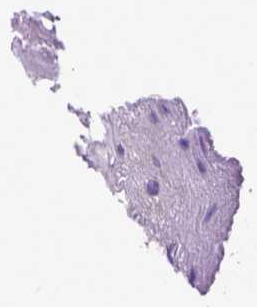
{"staining": {"intensity": "negative", "quantity": "none", "location": "none"}, "tissue": "oral mucosa", "cell_type": "Squamous epithelial cells", "image_type": "normal", "snomed": [{"axis": "morphology", "description": "Normal tissue, NOS"}, {"axis": "morphology", "description": "Squamous cell carcinoma, NOS"}, {"axis": "topography", "description": "Oral tissue"}, {"axis": "topography", "description": "Tounge, NOS"}, {"axis": "topography", "description": "Head-Neck"}], "caption": "High magnification brightfield microscopy of benign oral mucosa stained with DAB (brown) and counterstained with hematoxylin (blue): squamous epithelial cells show no significant positivity.", "gene": "PLK5", "patient": {"sex": "male", "age": 62}}